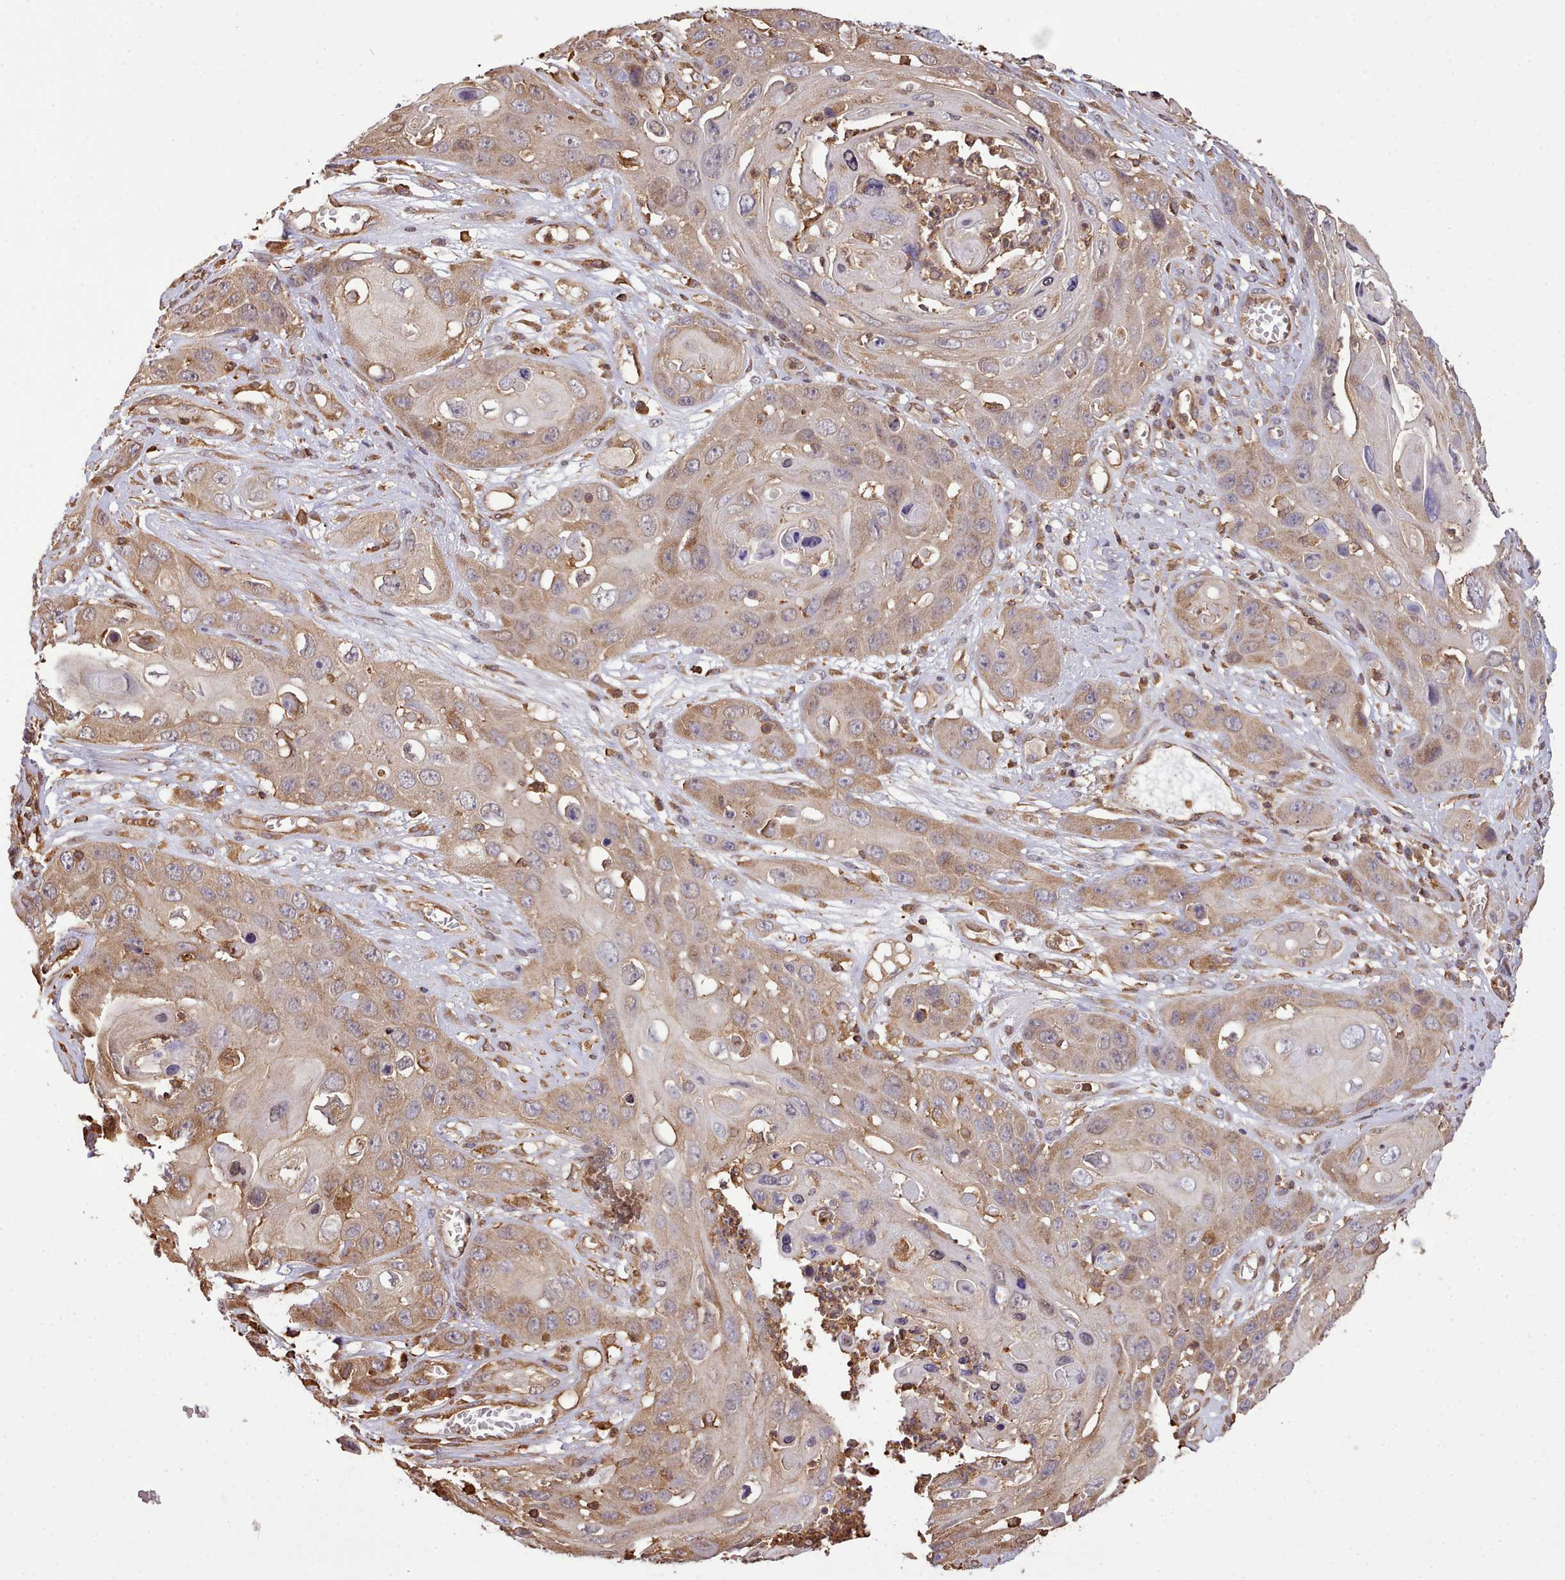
{"staining": {"intensity": "moderate", "quantity": ">75%", "location": "cytoplasmic/membranous"}, "tissue": "skin cancer", "cell_type": "Tumor cells", "image_type": "cancer", "snomed": [{"axis": "morphology", "description": "Squamous cell carcinoma, NOS"}, {"axis": "topography", "description": "Skin"}], "caption": "Immunohistochemical staining of skin cancer (squamous cell carcinoma) reveals moderate cytoplasmic/membranous protein positivity in about >75% of tumor cells.", "gene": "CAPZA1", "patient": {"sex": "male", "age": 55}}